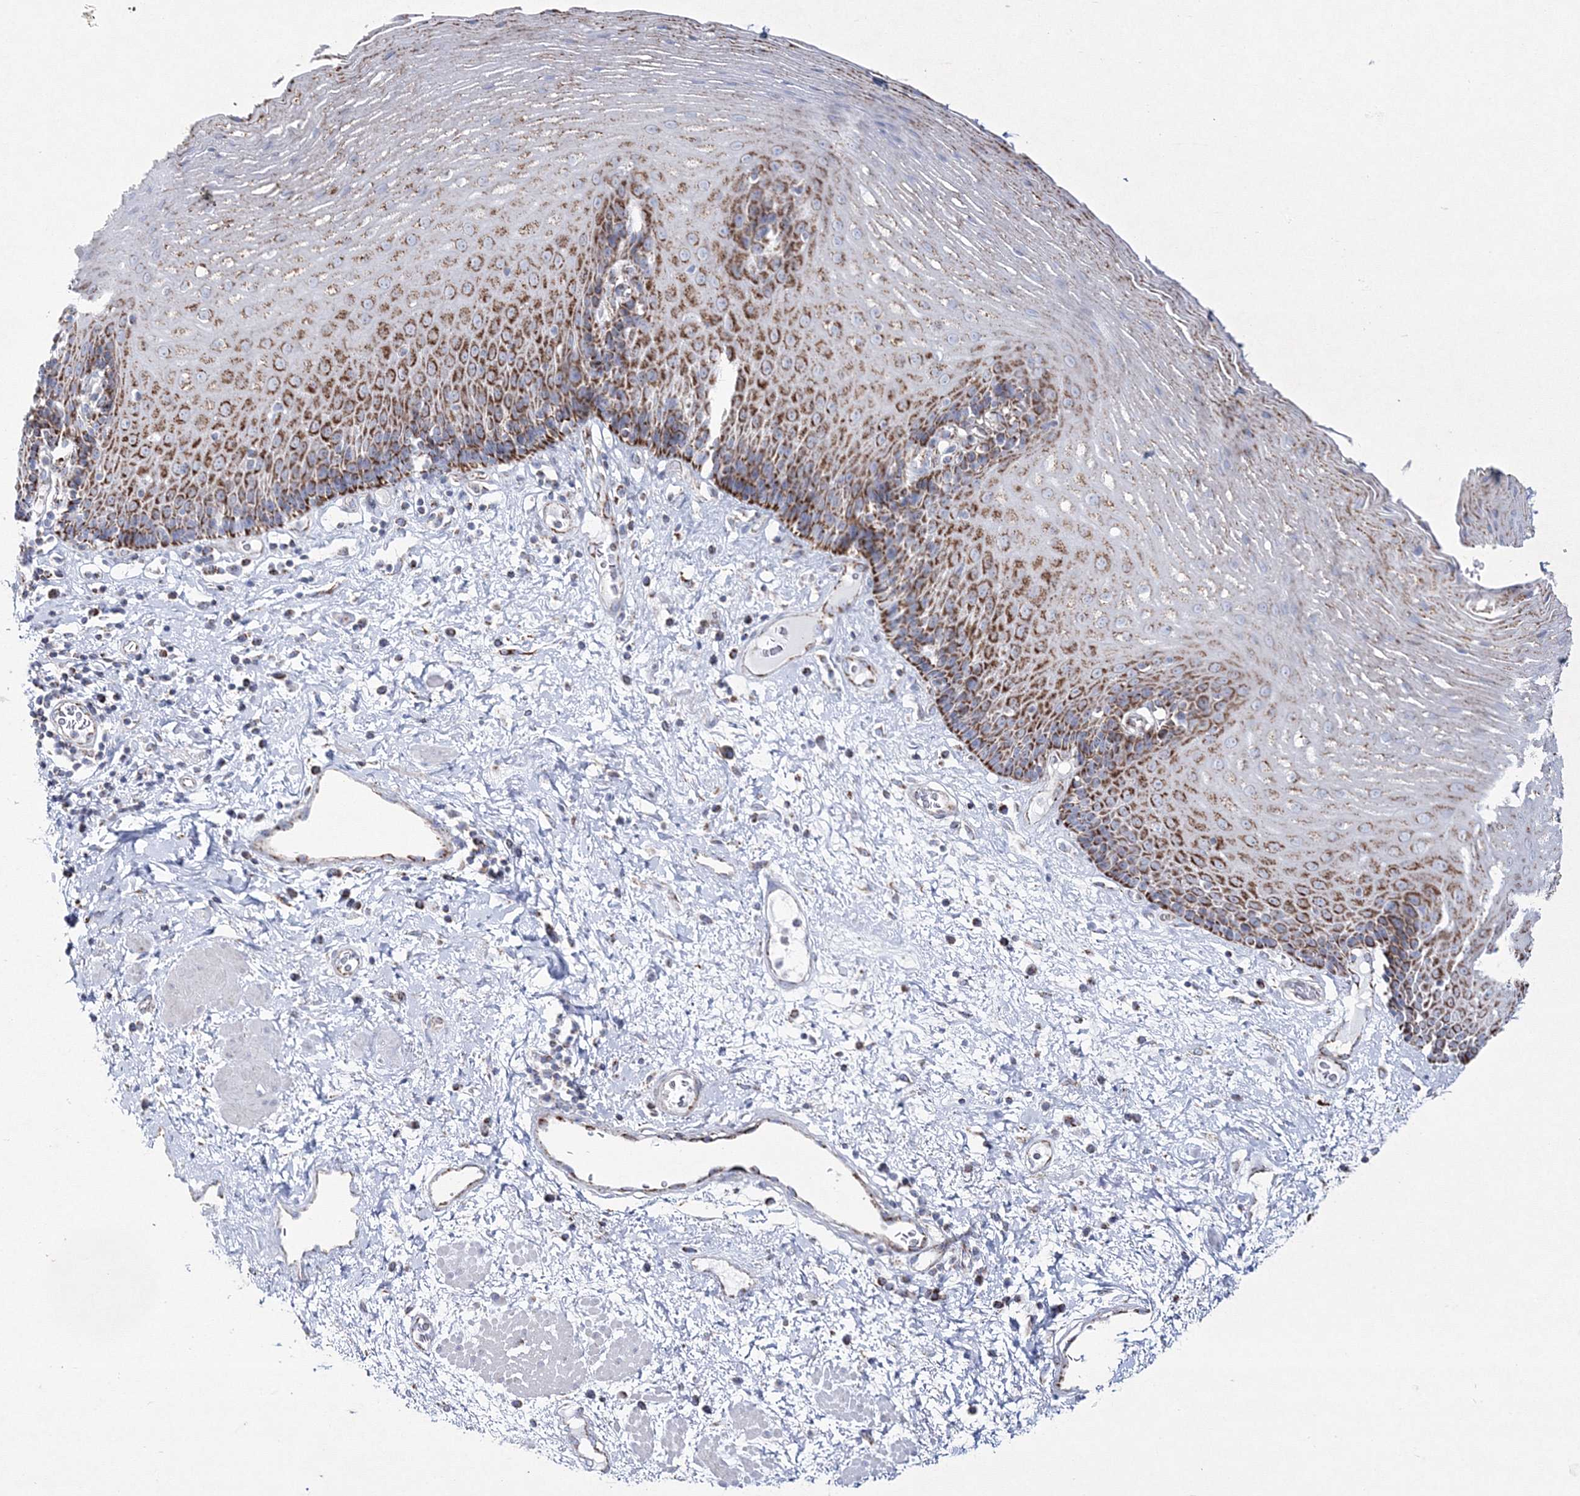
{"staining": {"intensity": "strong", "quantity": ">75%", "location": "cytoplasmic/membranous"}, "tissue": "esophagus", "cell_type": "Squamous epithelial cells", "image_type": "normal", "snomed": [{"axis": "morphology", "description": "Normal tissue, NOS"}, {"axis": "morphology", "description": "Adenocarcinoma, NOS"}, {"axis": "topography", "description": "Esophagus"}], "caption": "Strong cytoplasmic/membranous staining is present in about >75% of squamous epithelial cells in unremarkable esophagus. (Brightfield microscopy of DAB IHC at high magnification).", "gene": "HIBCH", "patient": {"sex": "male", "age": 62}}